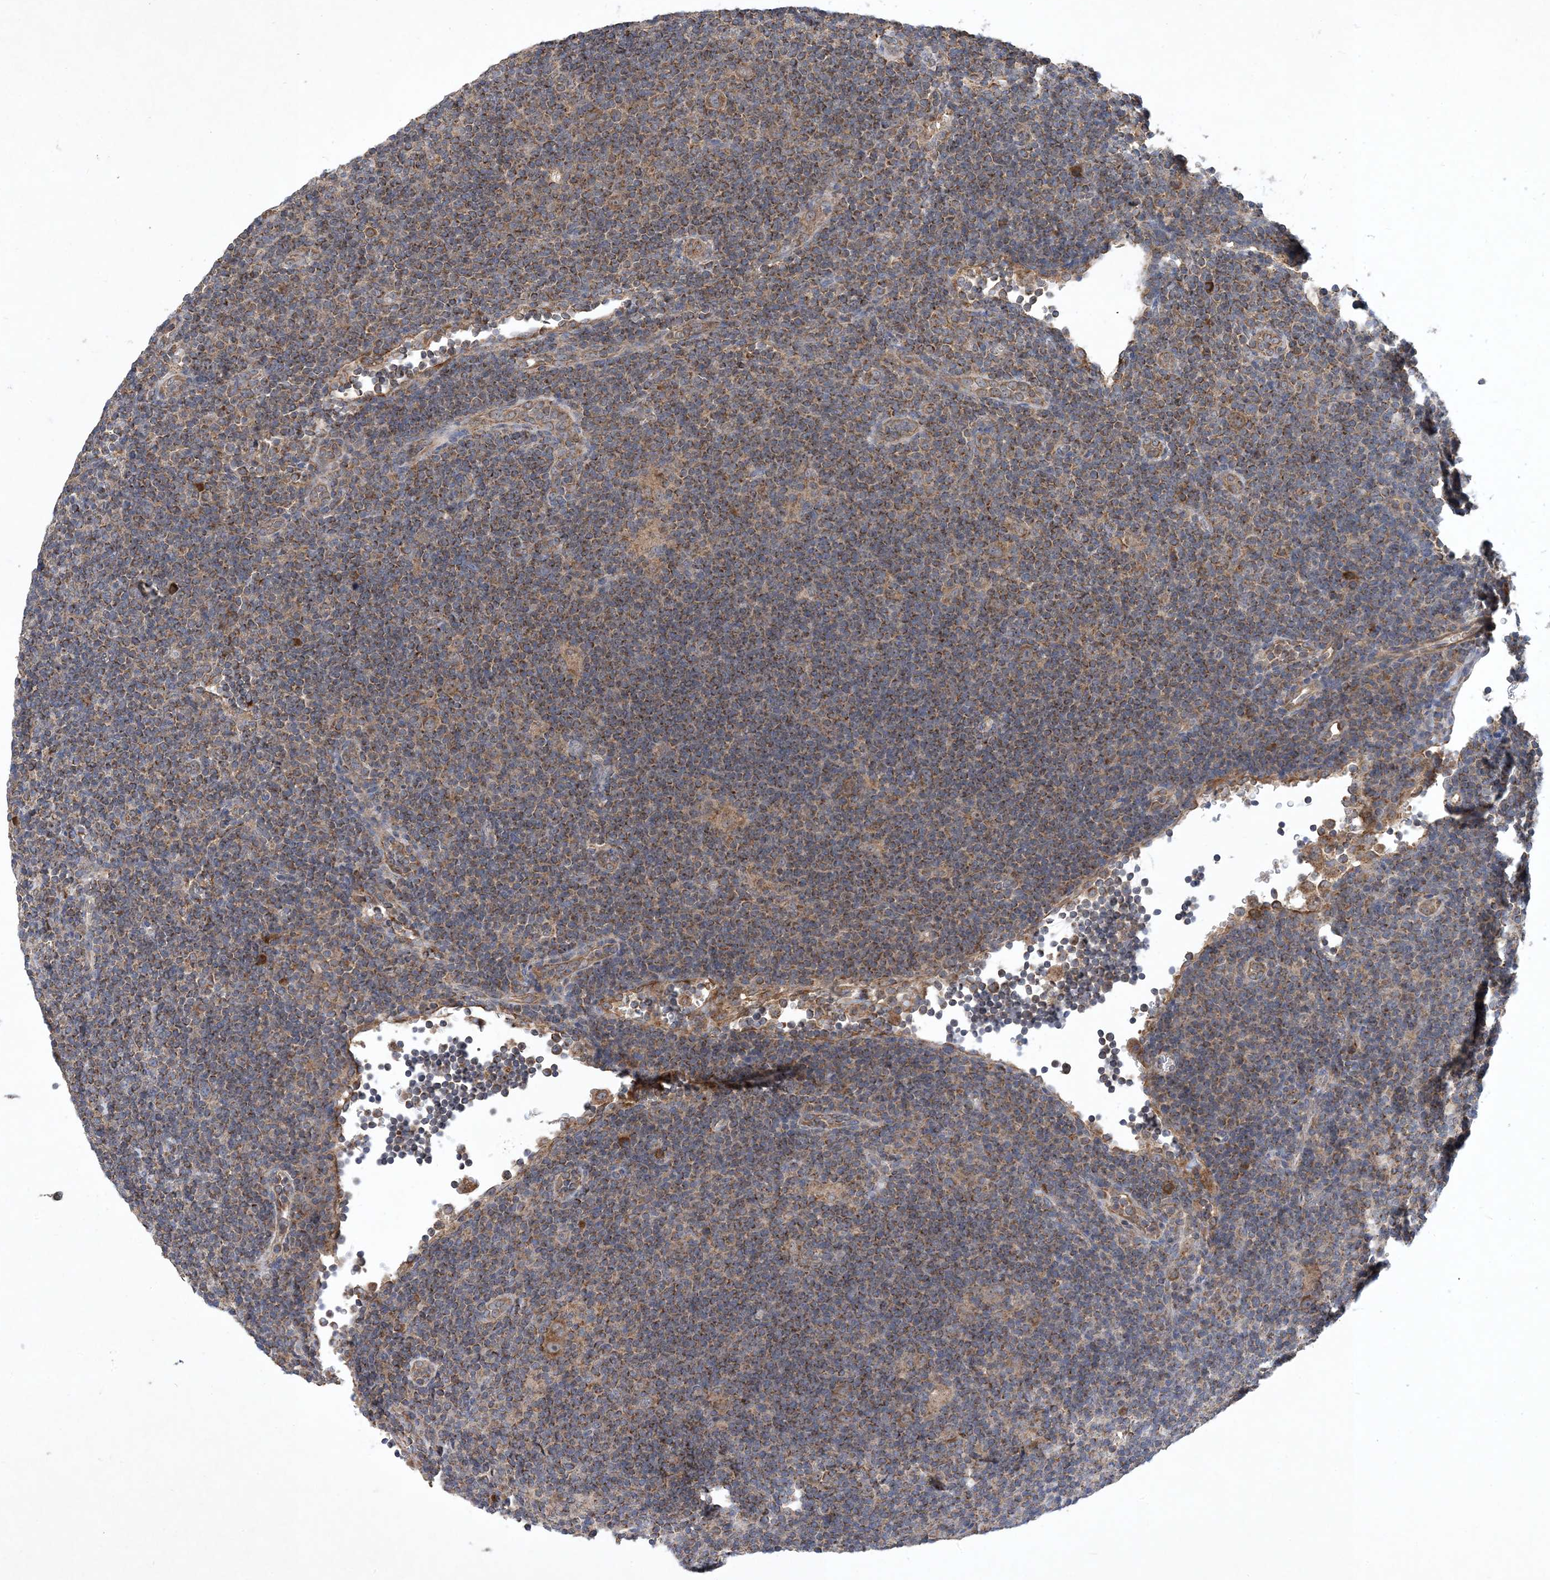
{"staining": {"intensity": "moderate", "quantity": ">75%", "location": "cytoplasmic/membranous"}, "tissue": "lymphoma", "cell_type": "Tumor cells", "image_type": "cancer", "snomed": [{"axis": "morphology", "description": "Hodgkin's disease, NOS"}, {"axis": "topography", "description": "Lymph node"}], "caption": "Immunohistochemical staining of lymphoma exhibits moderate cytoplasmic/membranous protein expression in approximately >75% of tumor cells.", "gene": "STK19", "patient": {"sex": "female", "age": 57}}